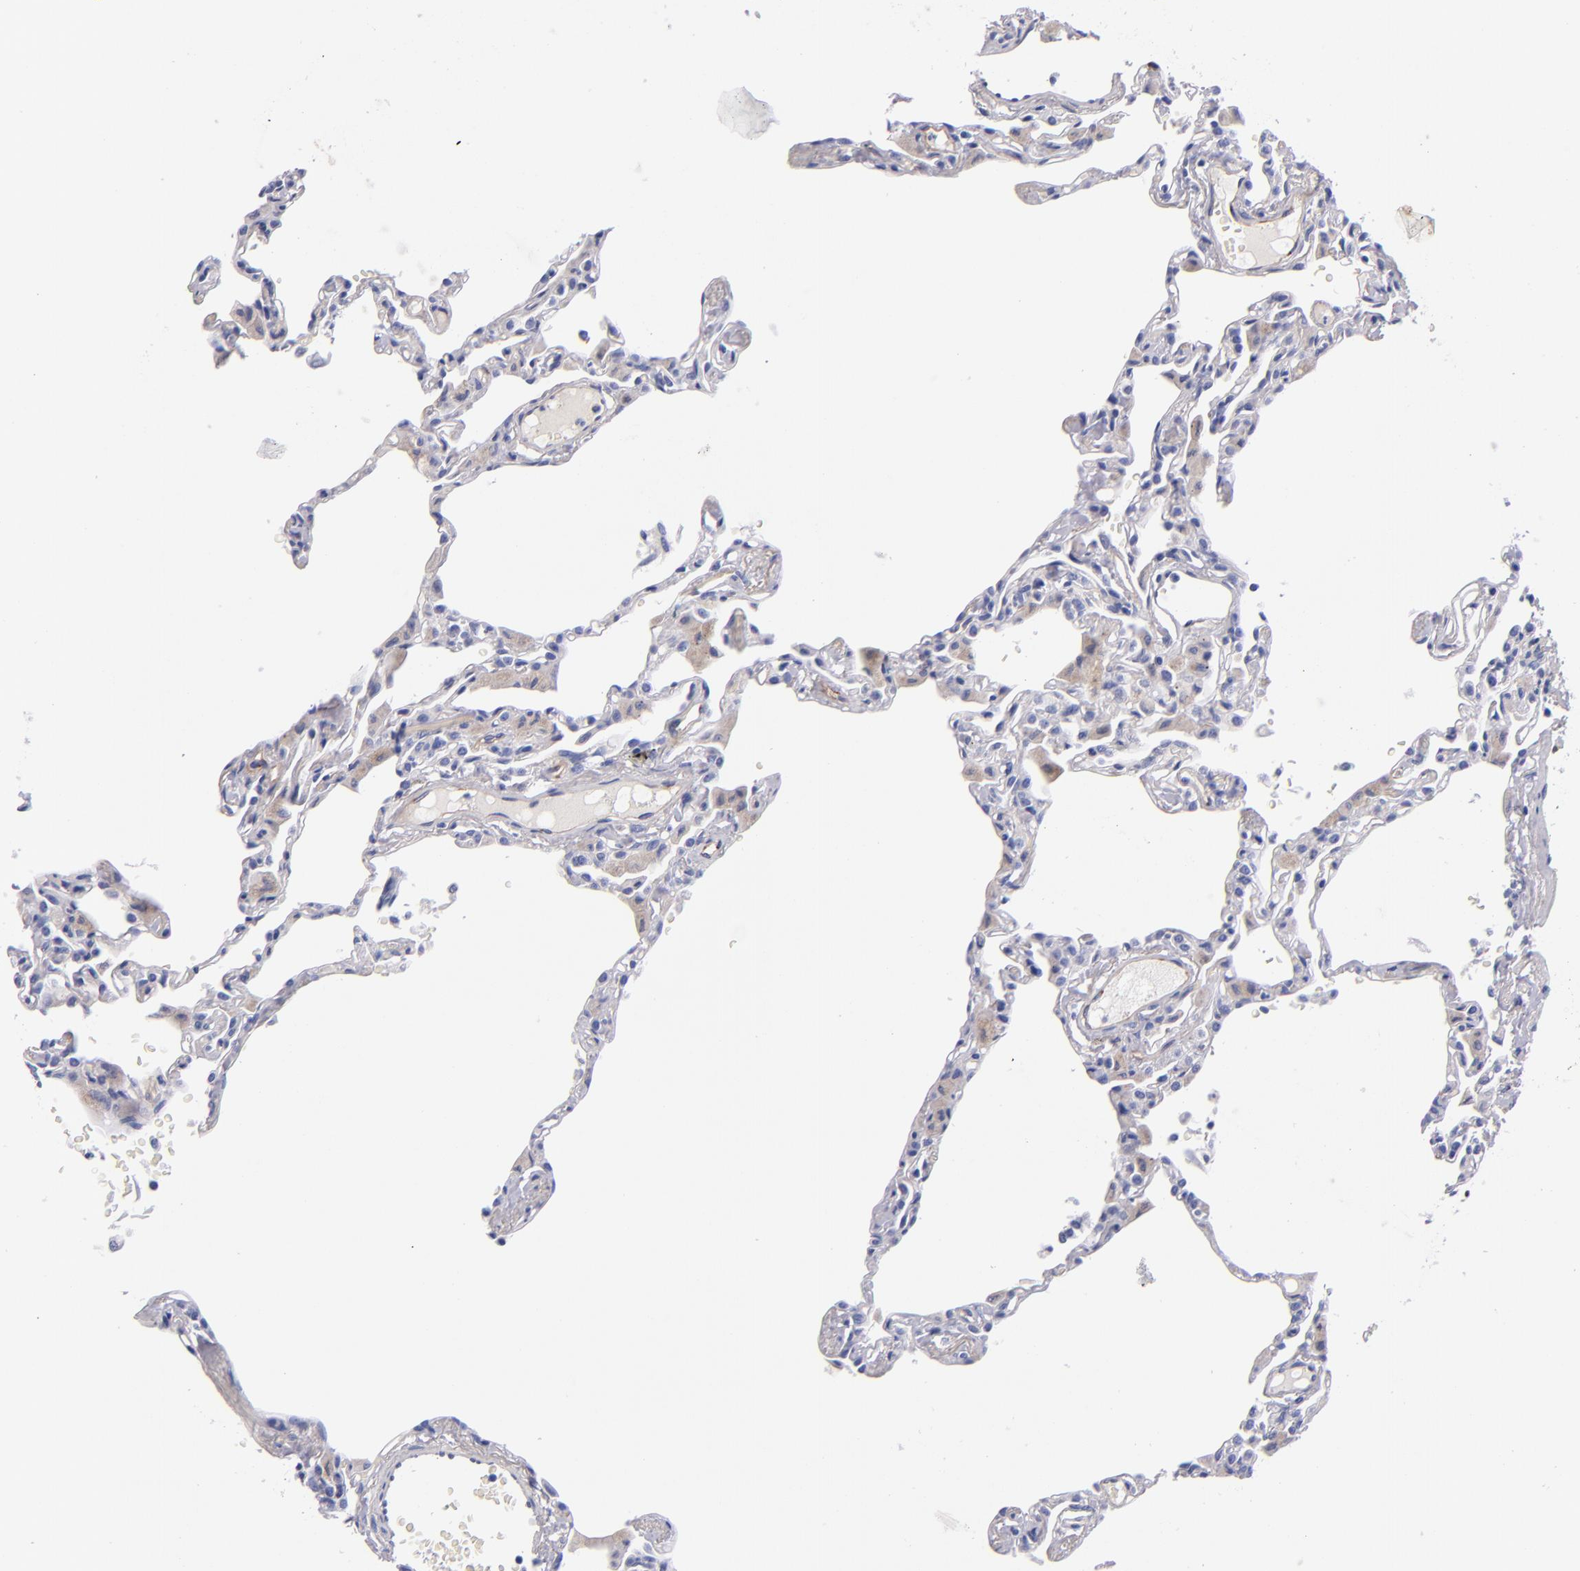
{"staining": {"intensity": "negative", "quantity": "none", "location": "none"}, "tissue": "lung", "cell_type": "Alveolar cells", "image_type": "normal", "snomed": [{"axis": "morphology", "description": "Normal tissue, NOS"}, {"axis": "topography", "description": "Lung"}], "caption": "This is an immunohistochemistry (IHC) photomicrograph of unremarkable lung. There is no expression in alveolar cells.", "gene": "NOS3", "patient": {"sex": "female", "age": 49}}